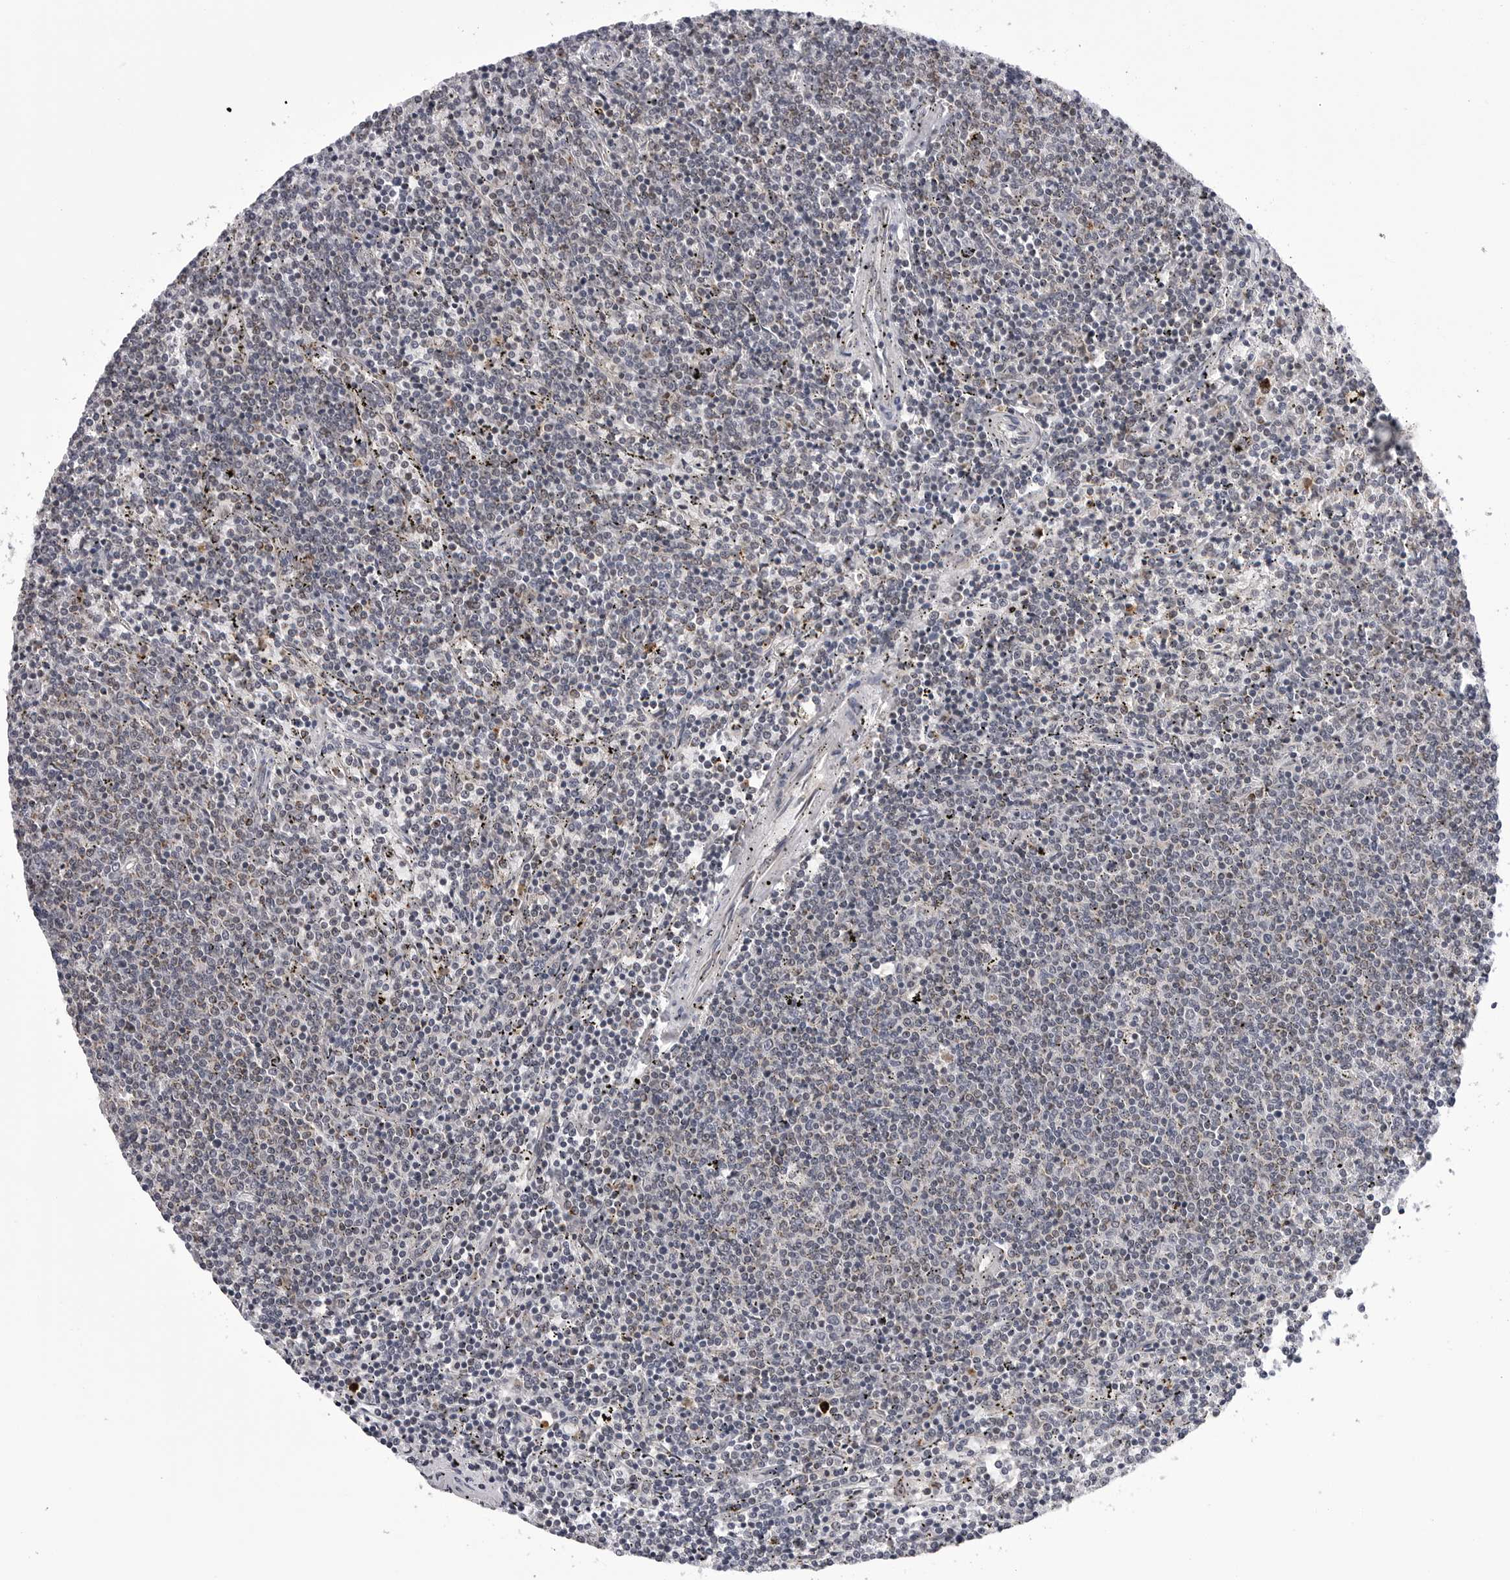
{"staining": {"intensity": "negative", "quantity": "none", "location": "none"}, "tissue": "lymphoma", "cell_type": "Tumor cells", "image_type": "cancer", "snomed": [{"axis": "morphology", "description": "Malignant lymphoma, non-Hodgkin's type, Low grade"}, {"axis": "topography", "description": "Spleen"}], "caption": "Tumor cells are negative for protein expression in human lymphoma. Brightfield microscopy of immunohistochemistry stained with DAB (3,3'-diaminobenzidine) (brown) and hematoxylin (blue), captured at high magnification.", "gene": "CDK20", "patient": {"sex": "female", "age": 50}}